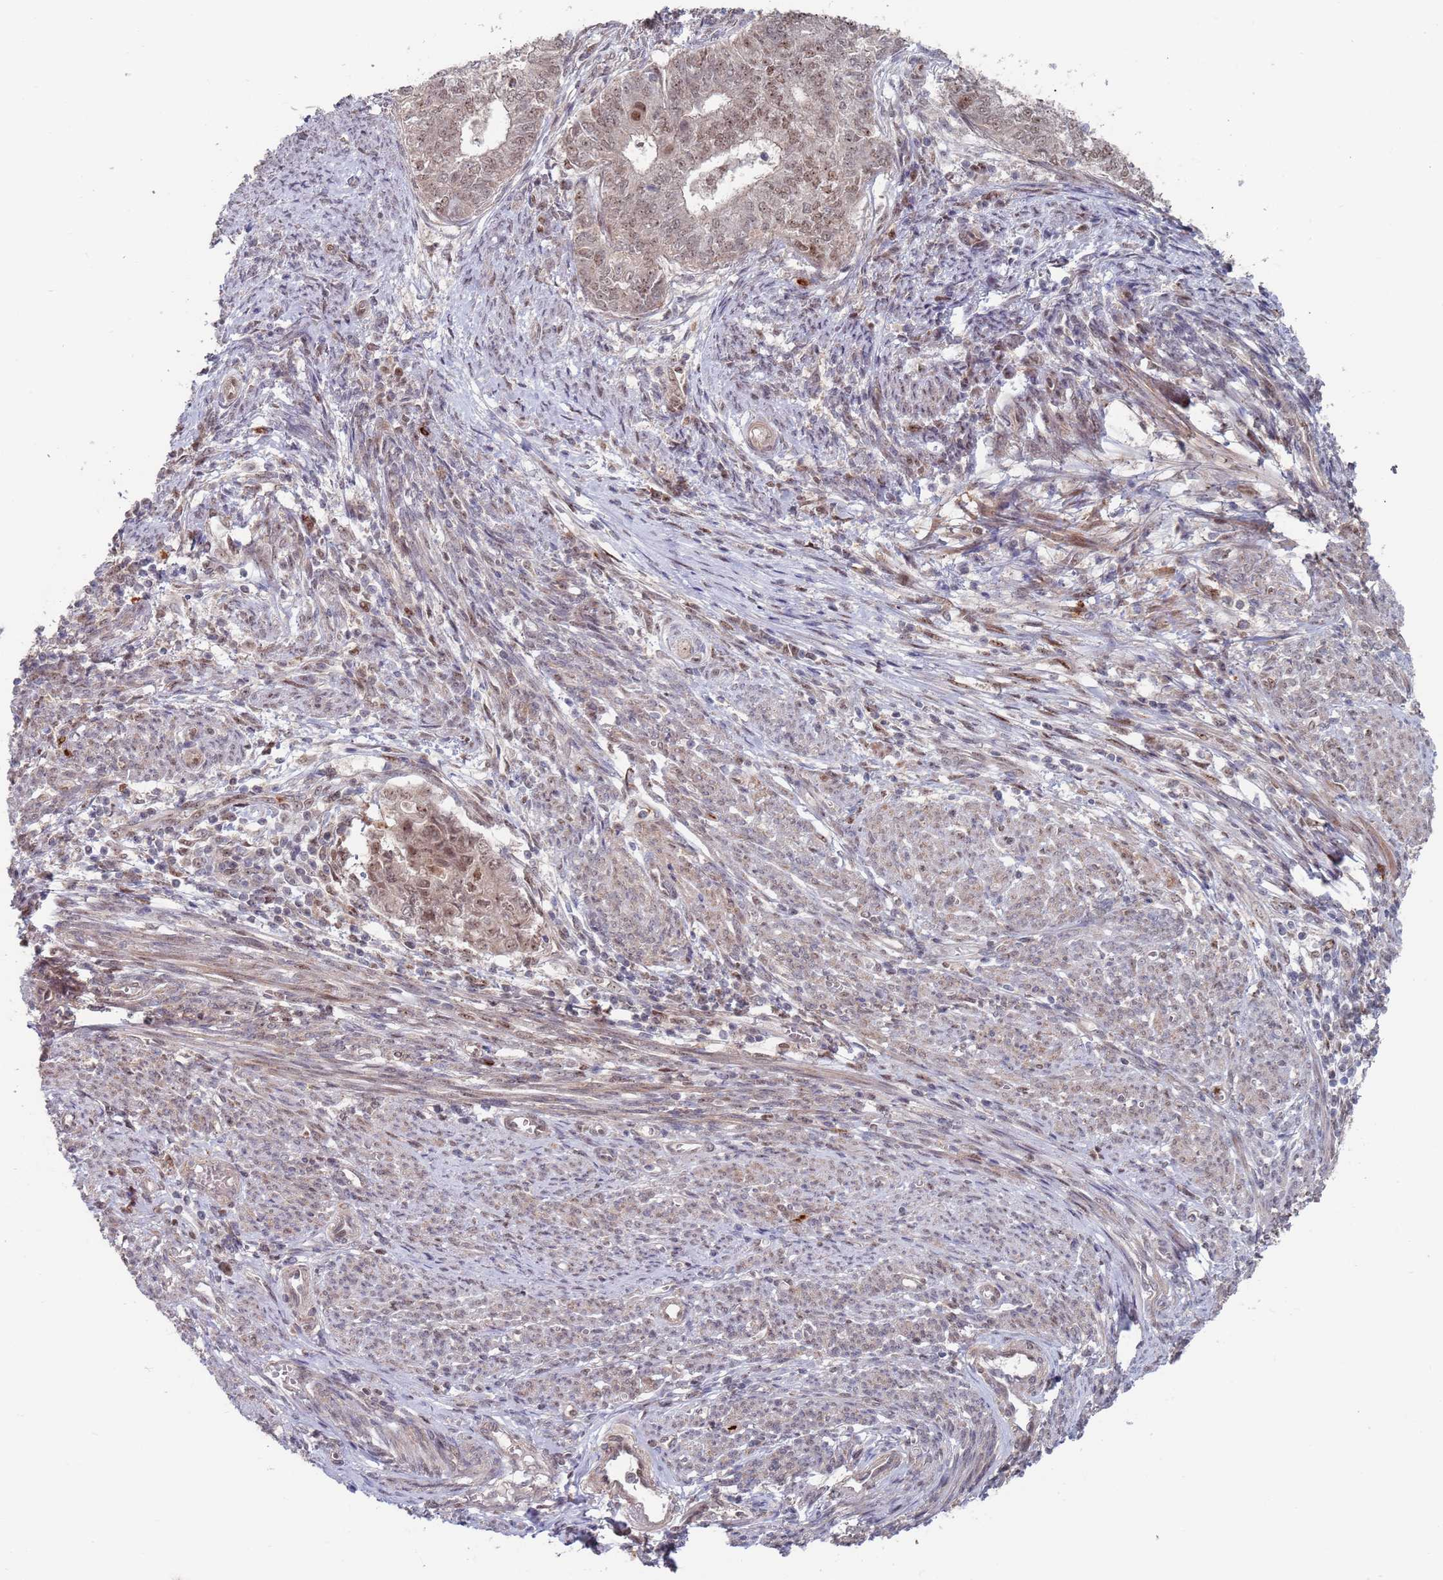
{"staining": {"intensity": "weak", "quantity": "<25%", "location": "nuclear"}, "tissue": "endometrial cancer", "cell_type": "Tumor cells", "image_type": "cancer", "snomed": [{"axis": "morphology", "description": "Adenocarcinoma, NOS"}, {"axis": "topography", "description": "Endometrium"}], "caption": "This is a image of IHC staining of endometrial cancer (adenocarcinoma), which shows no expression in tumor cells.", "gene": "RPP25", "patient": {"sex": "female", "age": 62}}